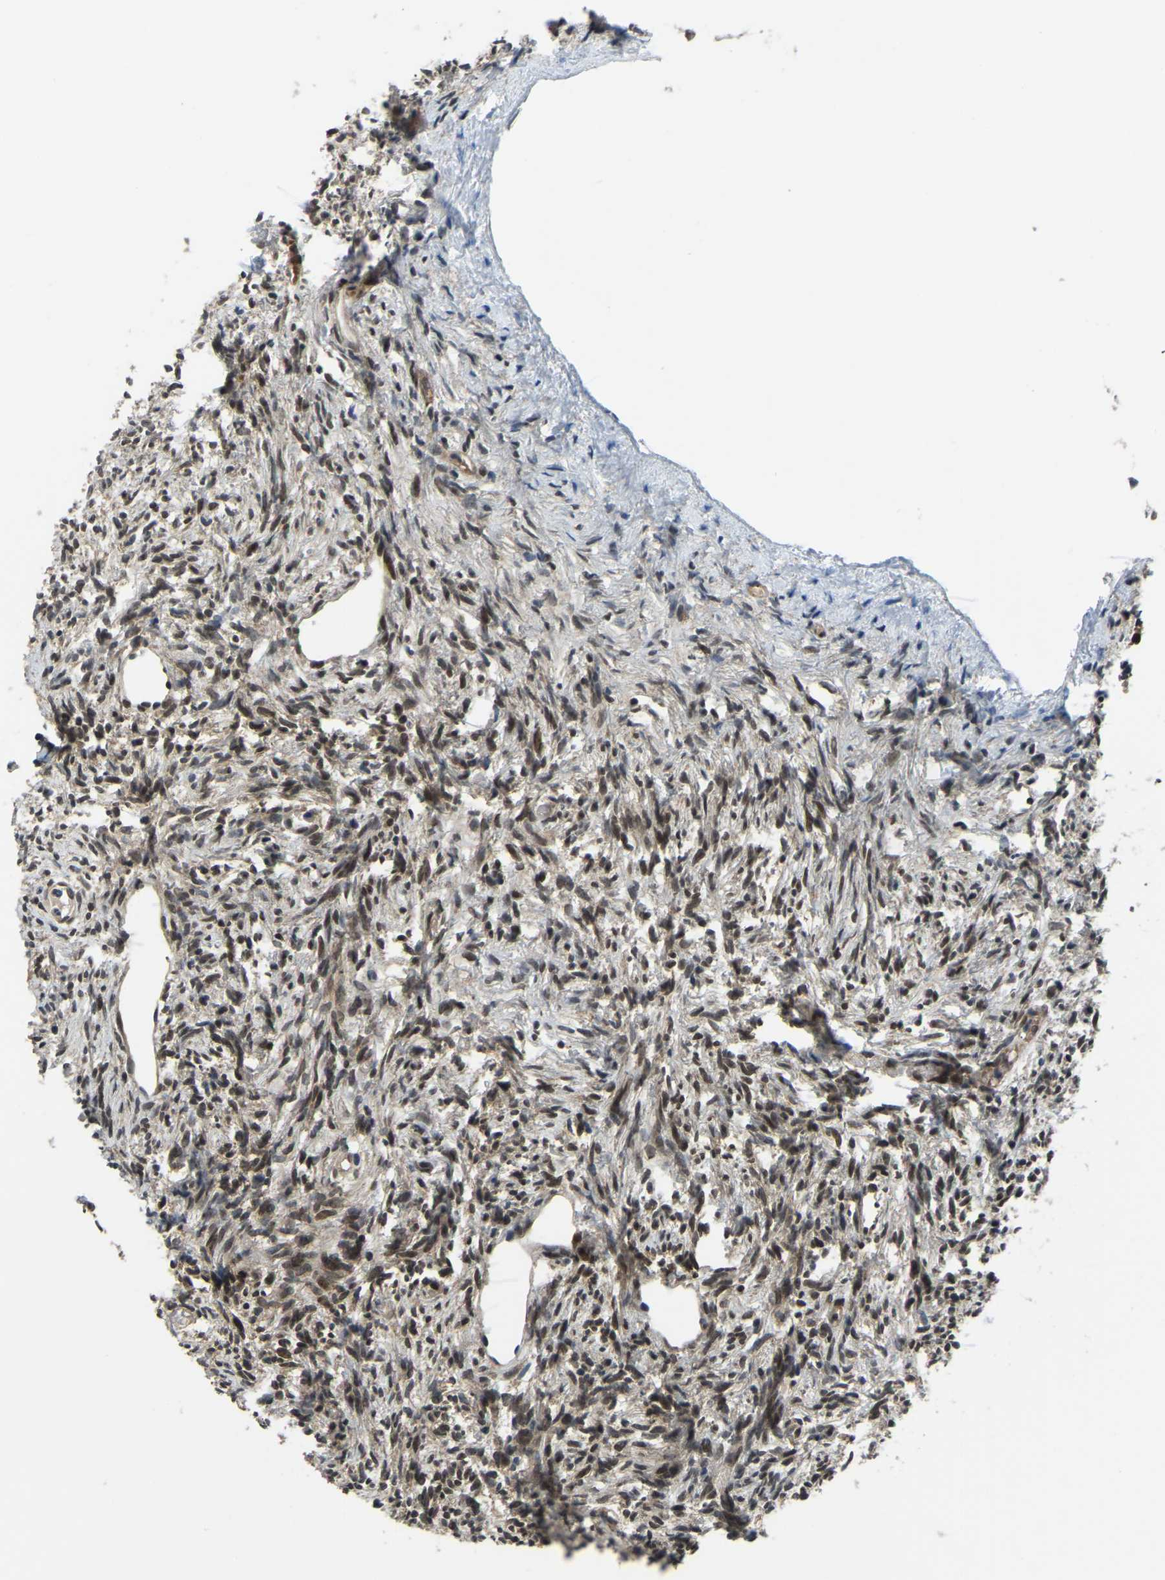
{"staining": {"intensity": "moderate", "quantity": ">75%", "location": "cytoplasmic/membranous,nuclear"}, "tissue": "ovary", "cell_type": "Ovarian stroma cells", "image_type": "normal", "snomed": [{"axis": "morphology", "description": "Normal tissue, NOS"}, {"axis": "topography", "description": "Ovary"}], "caption": "Brown immunohistochemical staining in normal ovary reveals moderate cytoplasmic/membranous,nuclear expression in about >75% of ovarian stroma cells. (brown staining indicates protein expression, while blue staining denotes nuclei).", "gene": "DFFA", "patient": {"sex": "female", "age": 33}}